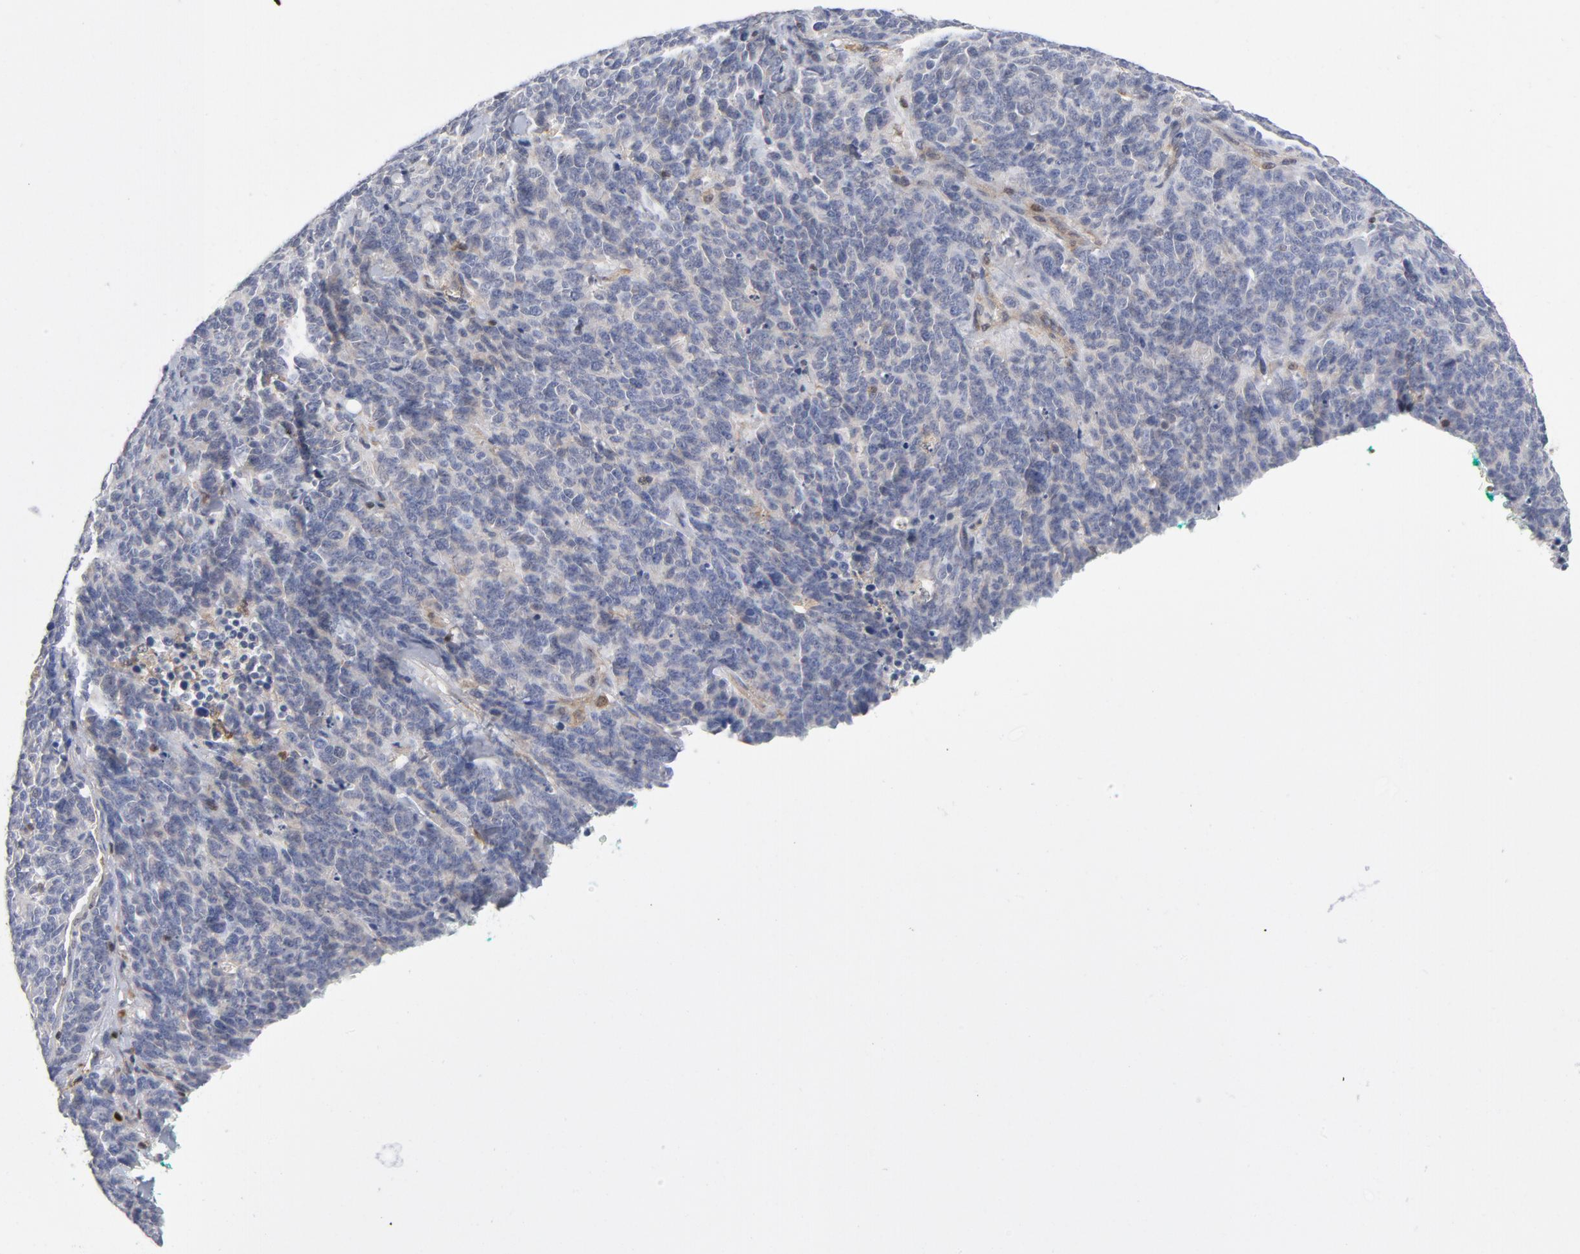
{"staining": {"intensity": "negative", "quantity": "none", "location": "none"}, "tissue": "lung cancer", "cell_type": "Tumor cells", "image_type": "cancer", "snomed": [{"axis": "morphology", "description": "Neoplasm, malignant, NOS"}, {"axis": "topography", "description": "Lung"}], "caption": "Tumor cells are negative for protein expression in human lung cancer (malignant neoplasm).", "gene": "TRADD", "patient": {"sex": "female", "age": 58}}